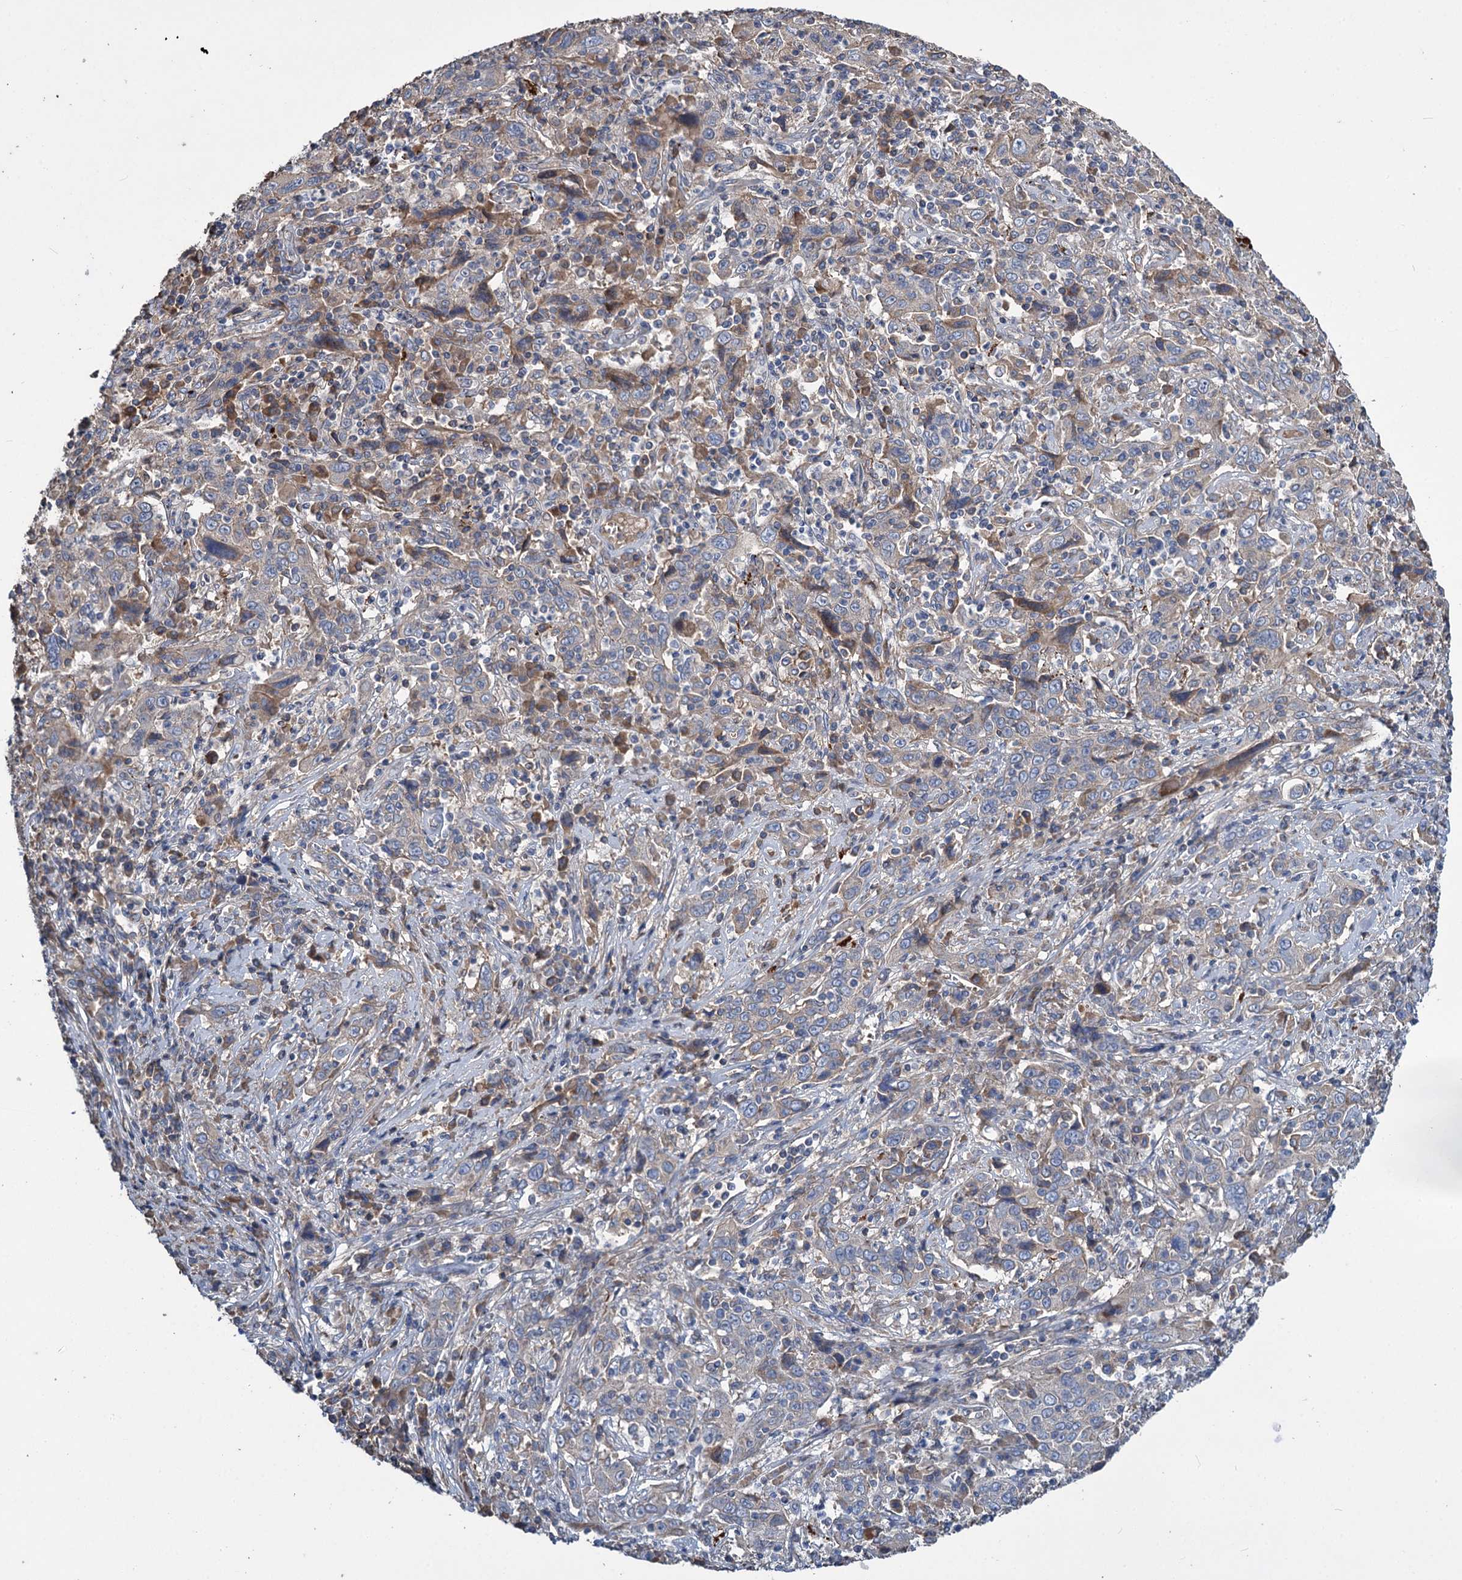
{"staining": {"intensity": "negative", "quantity": "none", "location": "none"}, "tissue": "cervical cancer", "cell_type": "Tumor cells", "image_type": "cancer", "snomed": [{"axis": "morphology", "description": "Squamous cell carcinoma, NOS"}, {"axis": "topography", "description": "Cervix"}], "caption": "Tumor cells are negative for protein expression in human cervical squamous cell carcinoma. Nuclei are stained in blue.", "gene": "URAD", "patient": {"sex": "female", "age": 46}}